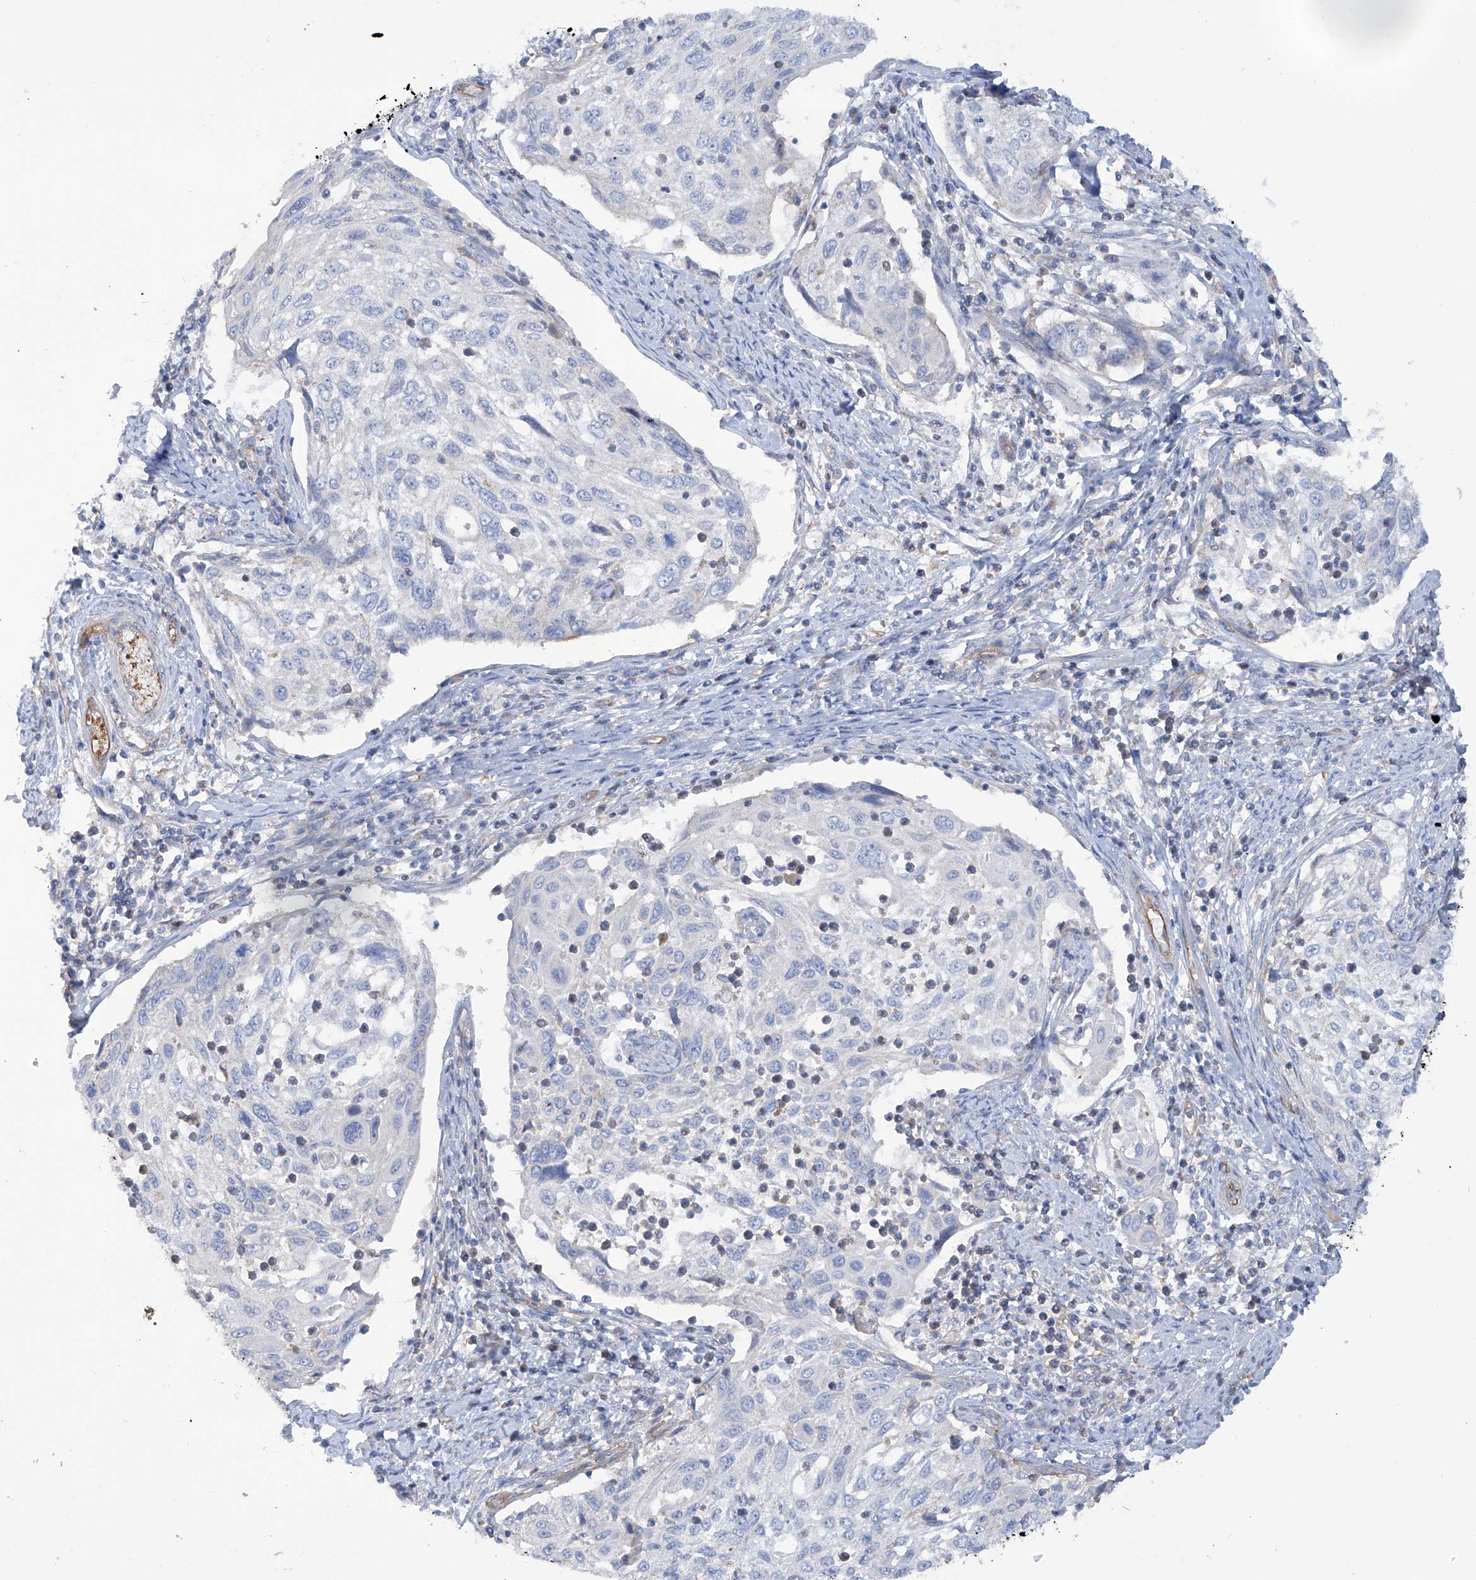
{"staining": {"intensity": "negative", "quantity": "none", "location": "none"}, "tissue": "cervical cancer", "cell_type": "Tumor cells", "image_type": "cancer", "snomed": [{"axis": "morphology", "description": "Squamous cell carcinoma, NOS"}, {"axis": "topography", "description": "Cervix"}], "caption": "This is an immunohistochemistry (IHC) histopathology image of human cervical squamous cell carcinoma. There is no positivity in tumor cells.", "gene": "TMEM209", "patient": {"sex": "female", "age": 70}}